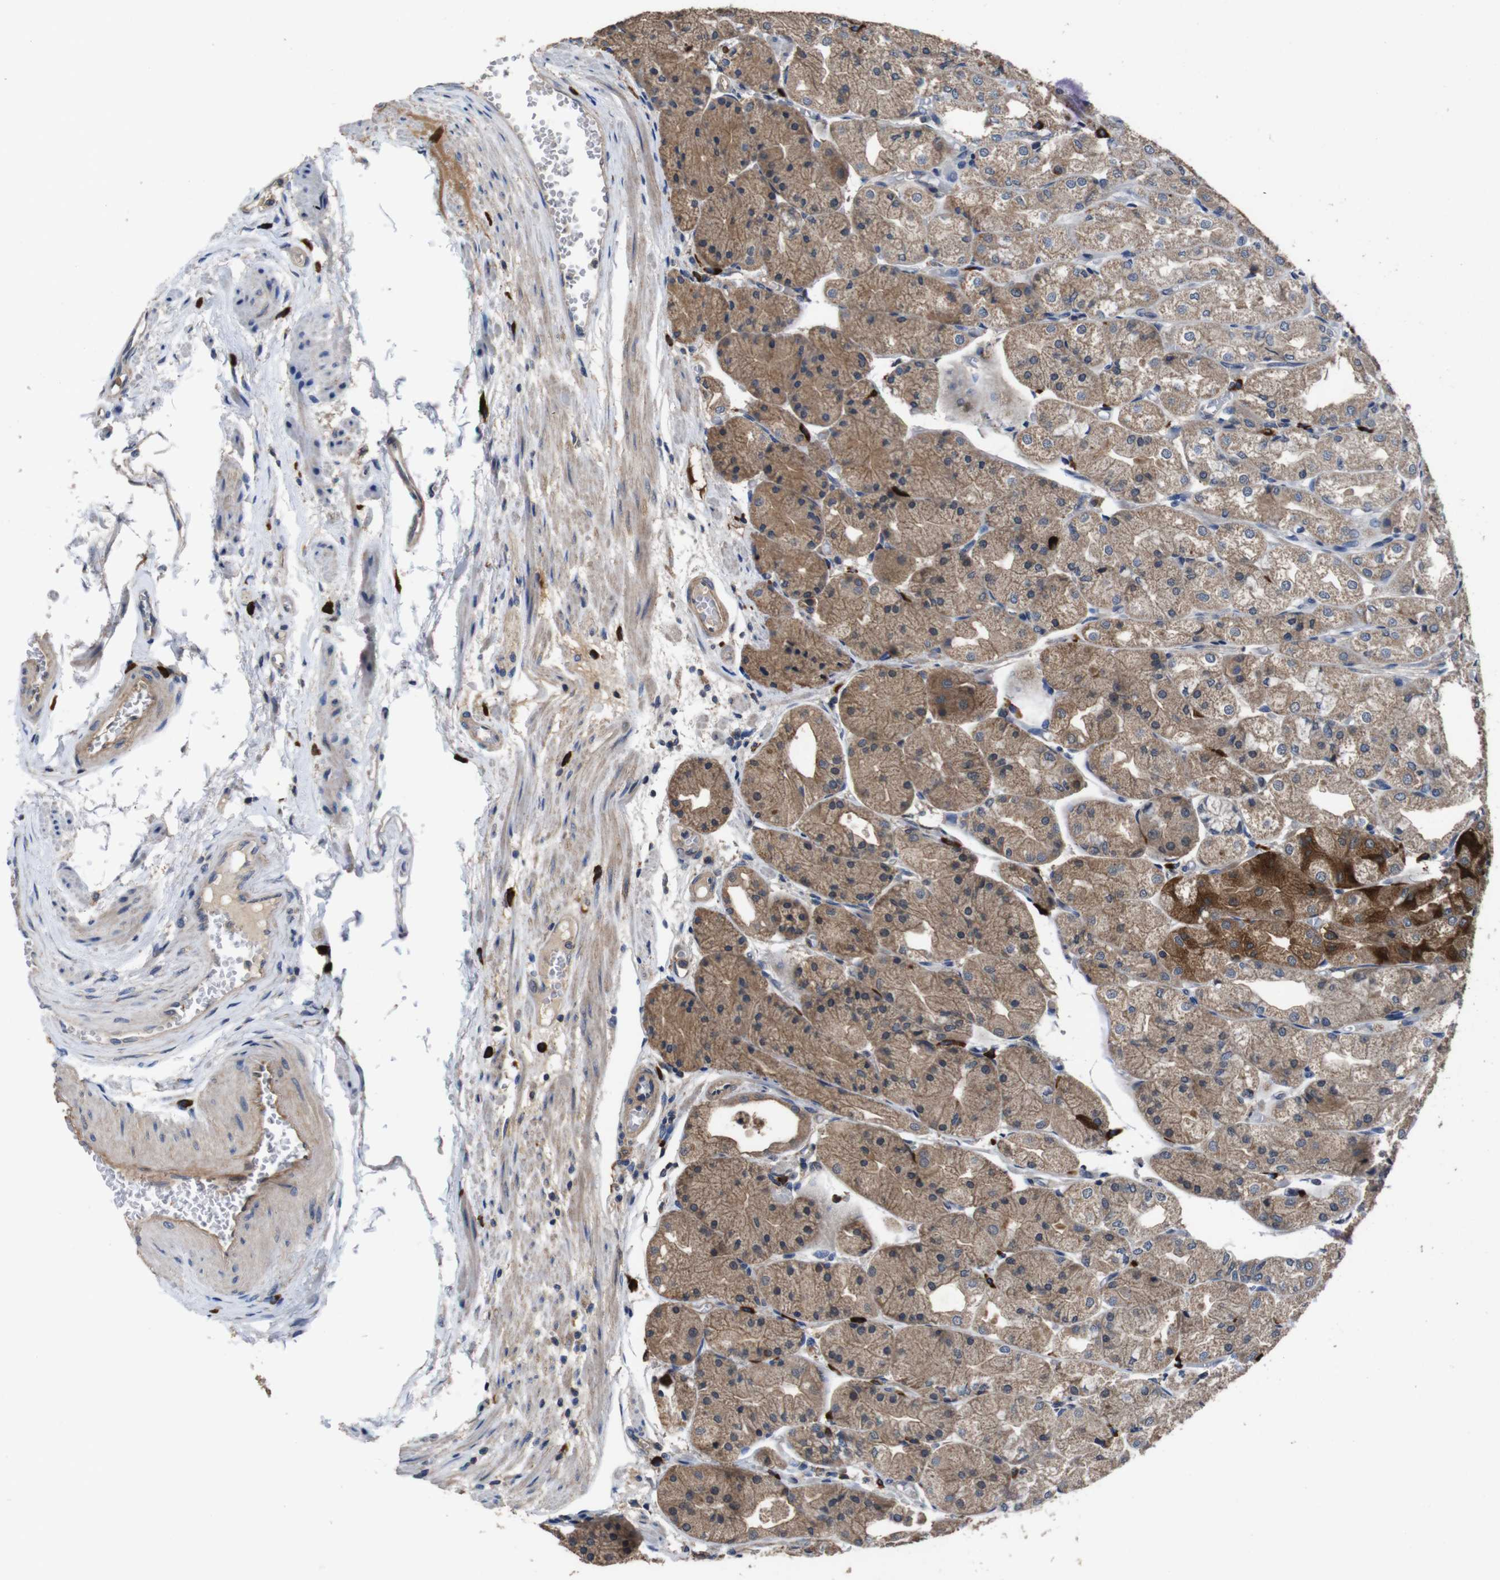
{"staining": {"intensity": "moderate", "quantity": ">75%", "location": "cytoplasmic/membranous"}, "tissue": "stomach", "cell_type": "Glandular cells", "image_type": "normal", "snomed": [{"axis": "morphology", "description": "Normal tissue, NOS"}, {"axis": "topography", "description": "Stomach, upper"}], "caption": "Immunohistochemistry (IHC) of benign human stomach demonstrates medium levels of moderate cytoplasmic/membranous positivity in approximately >75% of glandular cells.", "gene": "GLIPR1", "patient": {"sex": "male", "age": 72}}